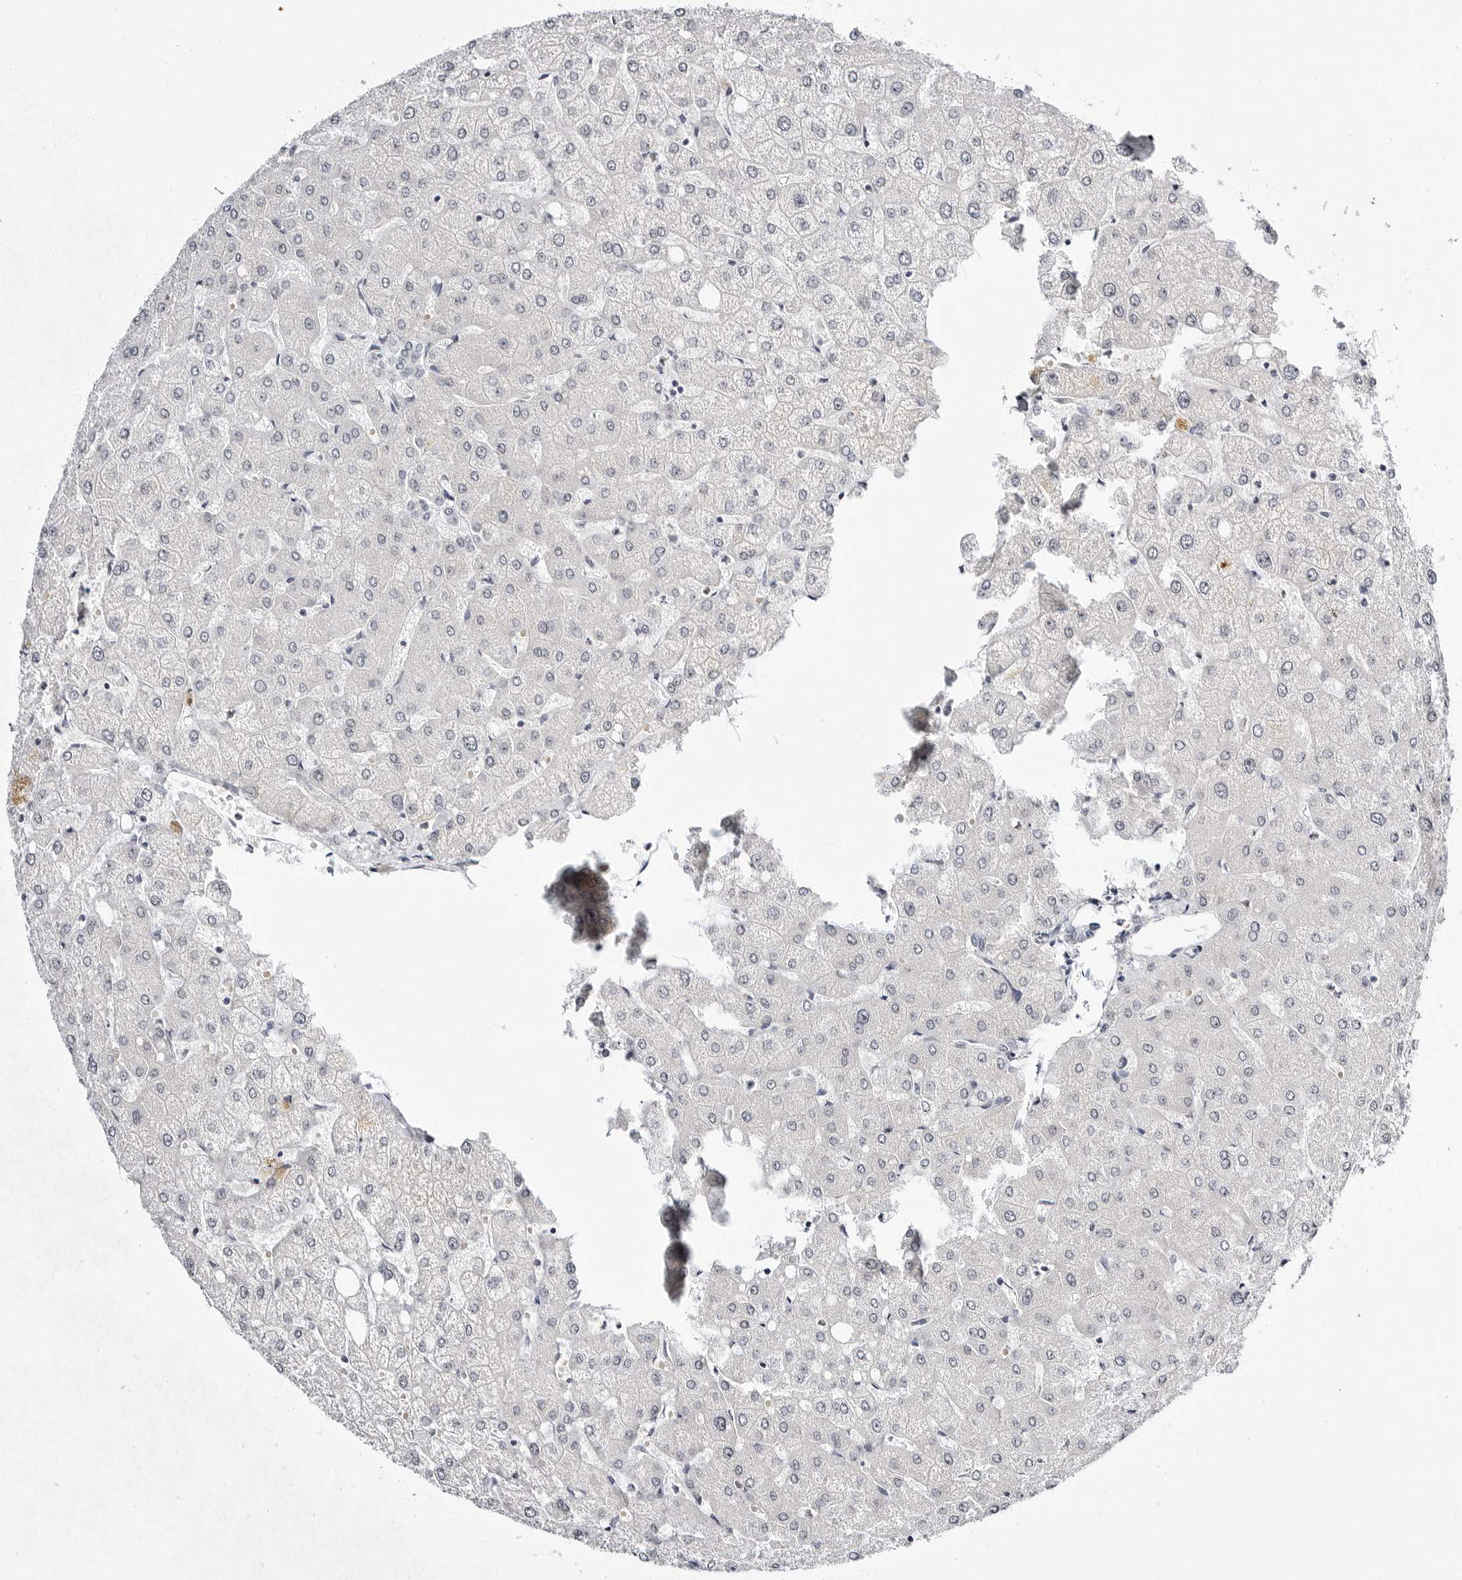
{"staining": {"intensity": "negative", "quantity": "none", "location": "none"}, "tissue": "liver", "cell_type": "Cholangiocytes", "image_type": "normal", "snomed": [{"axis": "morphology", "description": "Normal tissue, NOS"}, {"axis": "topography", "description": "Liver"}], "caption": "The image shows no significant positivity in cholangiocytes of liver. Brightfield microscopy of immunohistochemistry stained with DAB (3,3'-diaminobenzidine) (brown) and hematoxylin (blue), captured at high magnification.", "gene": "VEZF1", "patient": {"sex": "female", "age": 54}}